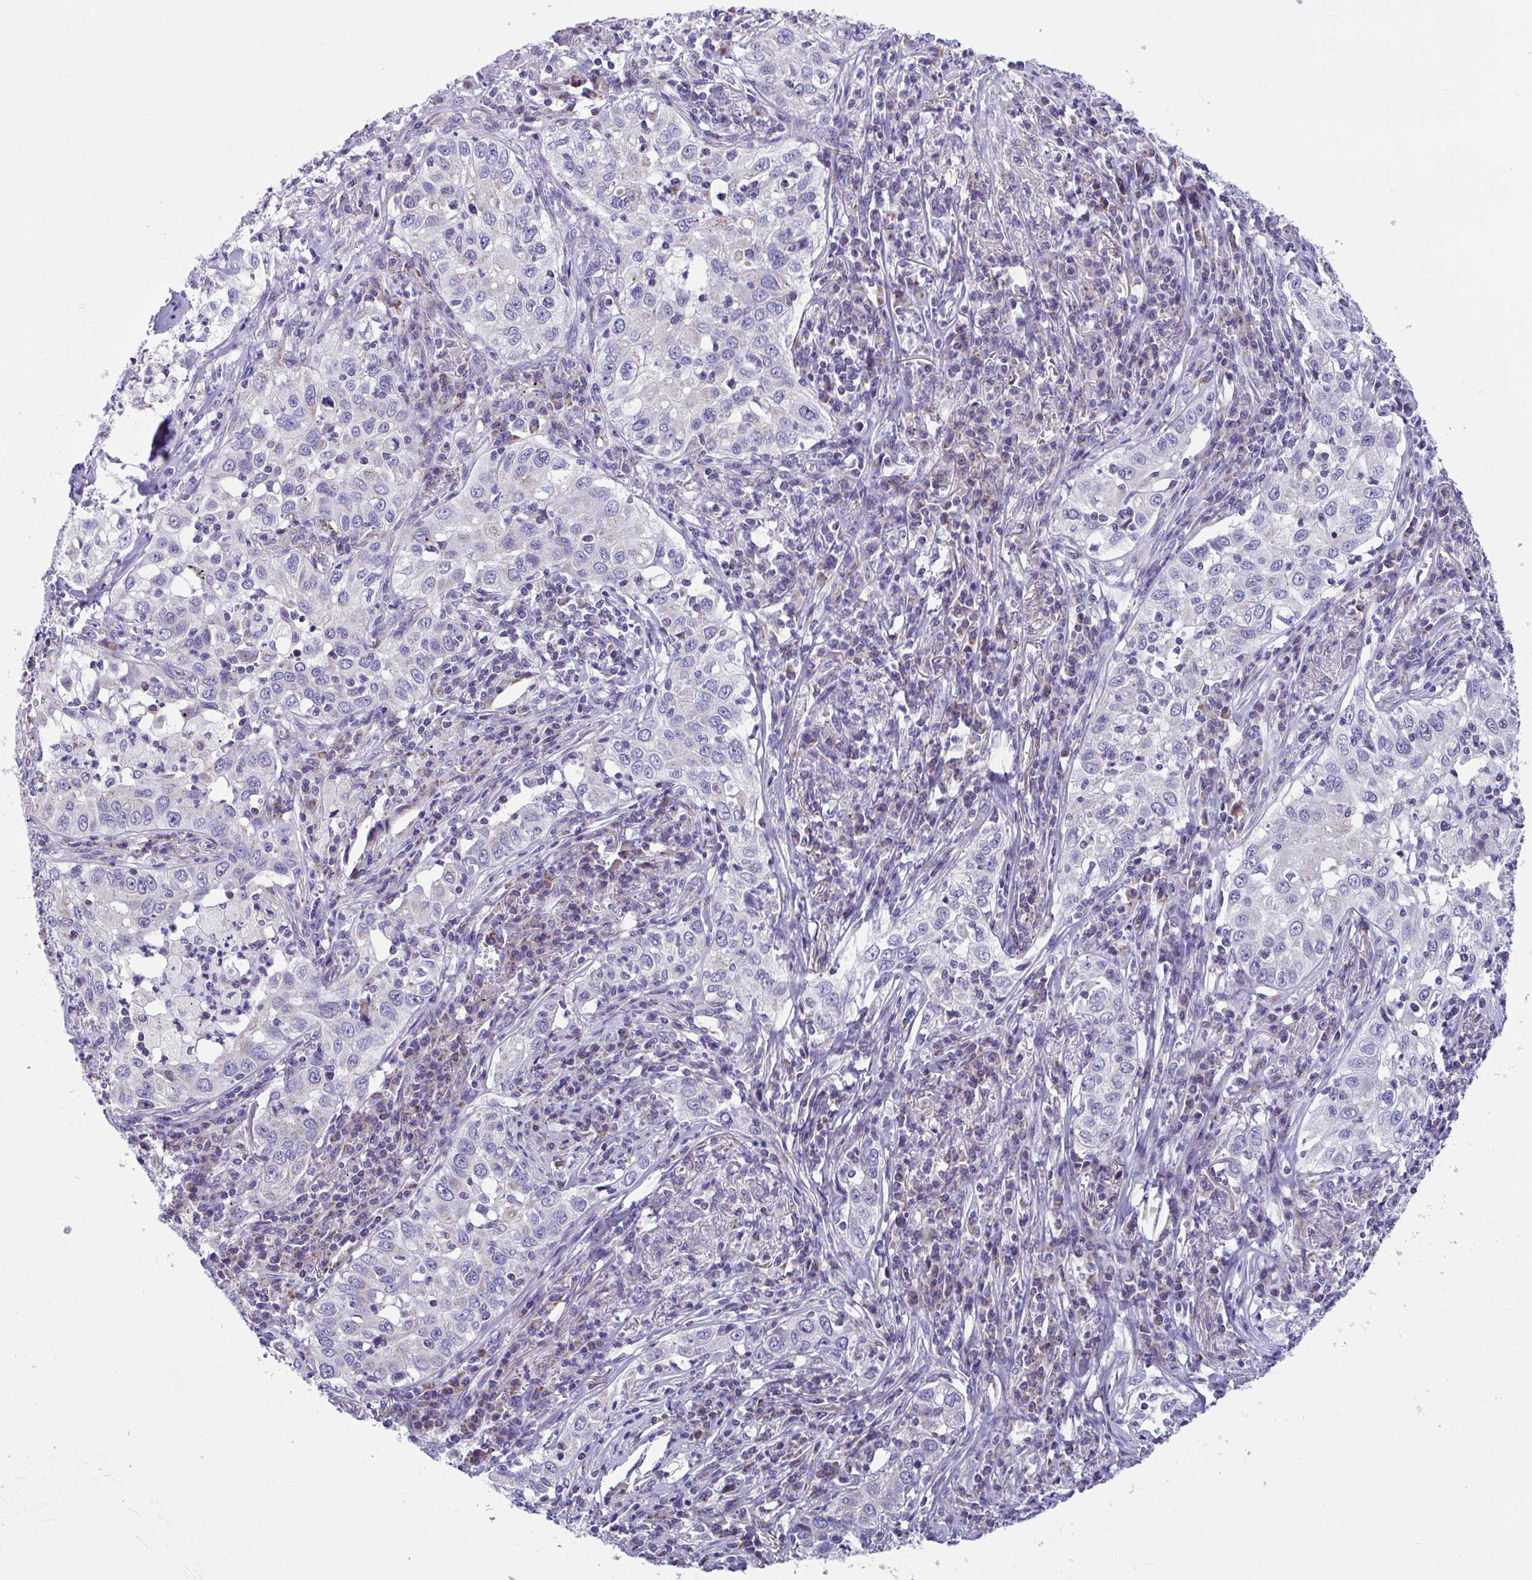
{"staining": {"intensity": "negative", "quantity": "none", "location": "none"}, "tissue": "lung cancer", "cell_type": "Tumor cells", "image_type": "cancer", "snomed": [{"axis": "morphology", "description": "Squamous cell carcinoma, NOS"}, {"axis": "topography", "description": "Lung"}], "caption": "A high-resolution micrograph shows immunohistochemistry staining of lung cancer, which exhibits no significant expression in tumor cells. (DAB (3,3'-diaminobenzidine) immunohistochemistry with hematoxylin counter stain).", "gene": "OR13A1", "patient": {"sex": "male", "age": 71}}